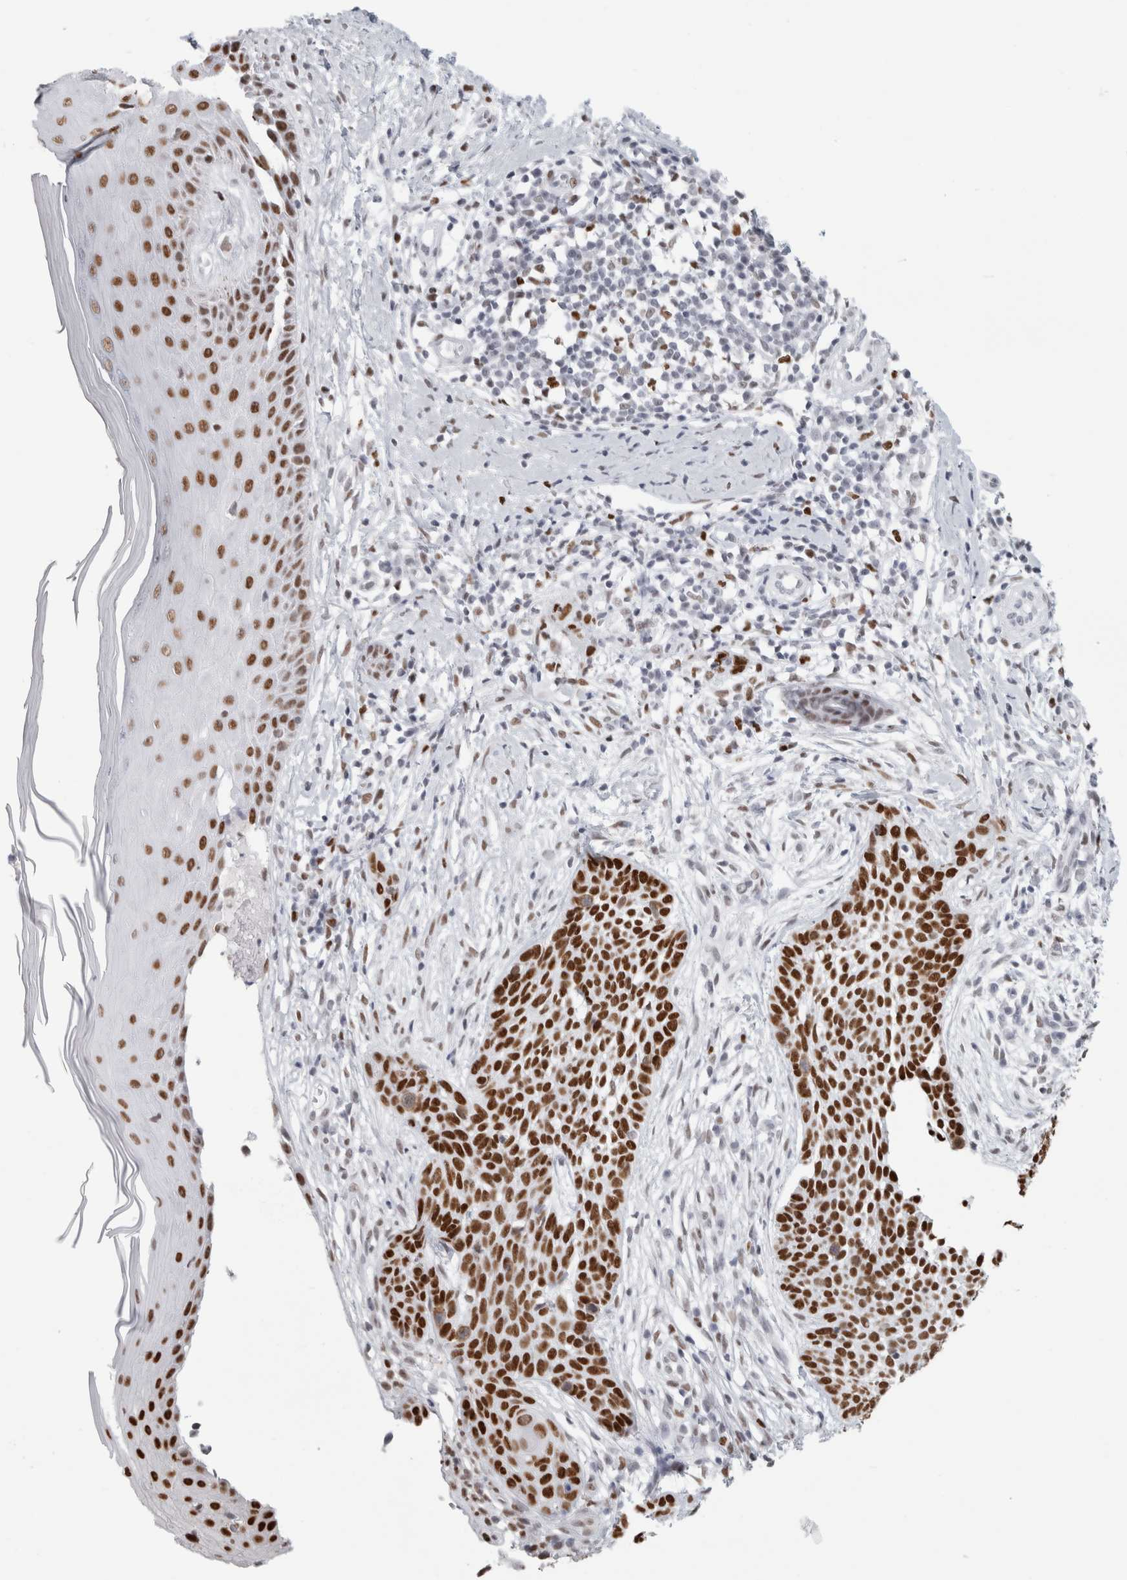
{"staining": {"intensity": "strong", "quantity": ">75%", "location": "nuclear"}, "tissue": "skin cancer", "cell_type": "Tumor cells", "image_type": "cancer", "snomed": [{"axis": "morphology", "description": "Normal tissue, NOS"}, {"axis": "morphology", "description": "Basal cell carcinoma"}, {"axis": "topography", "description": "Skin"}], "caption": "Skin cancer (basal cell carcinoma) tissue exhibits strong nuclear expression in about >75% of tumor cells, visualized by immunohistochemistry.", "gene": "SMARCC1", "patient": {"sex": "male", "age": 67}}